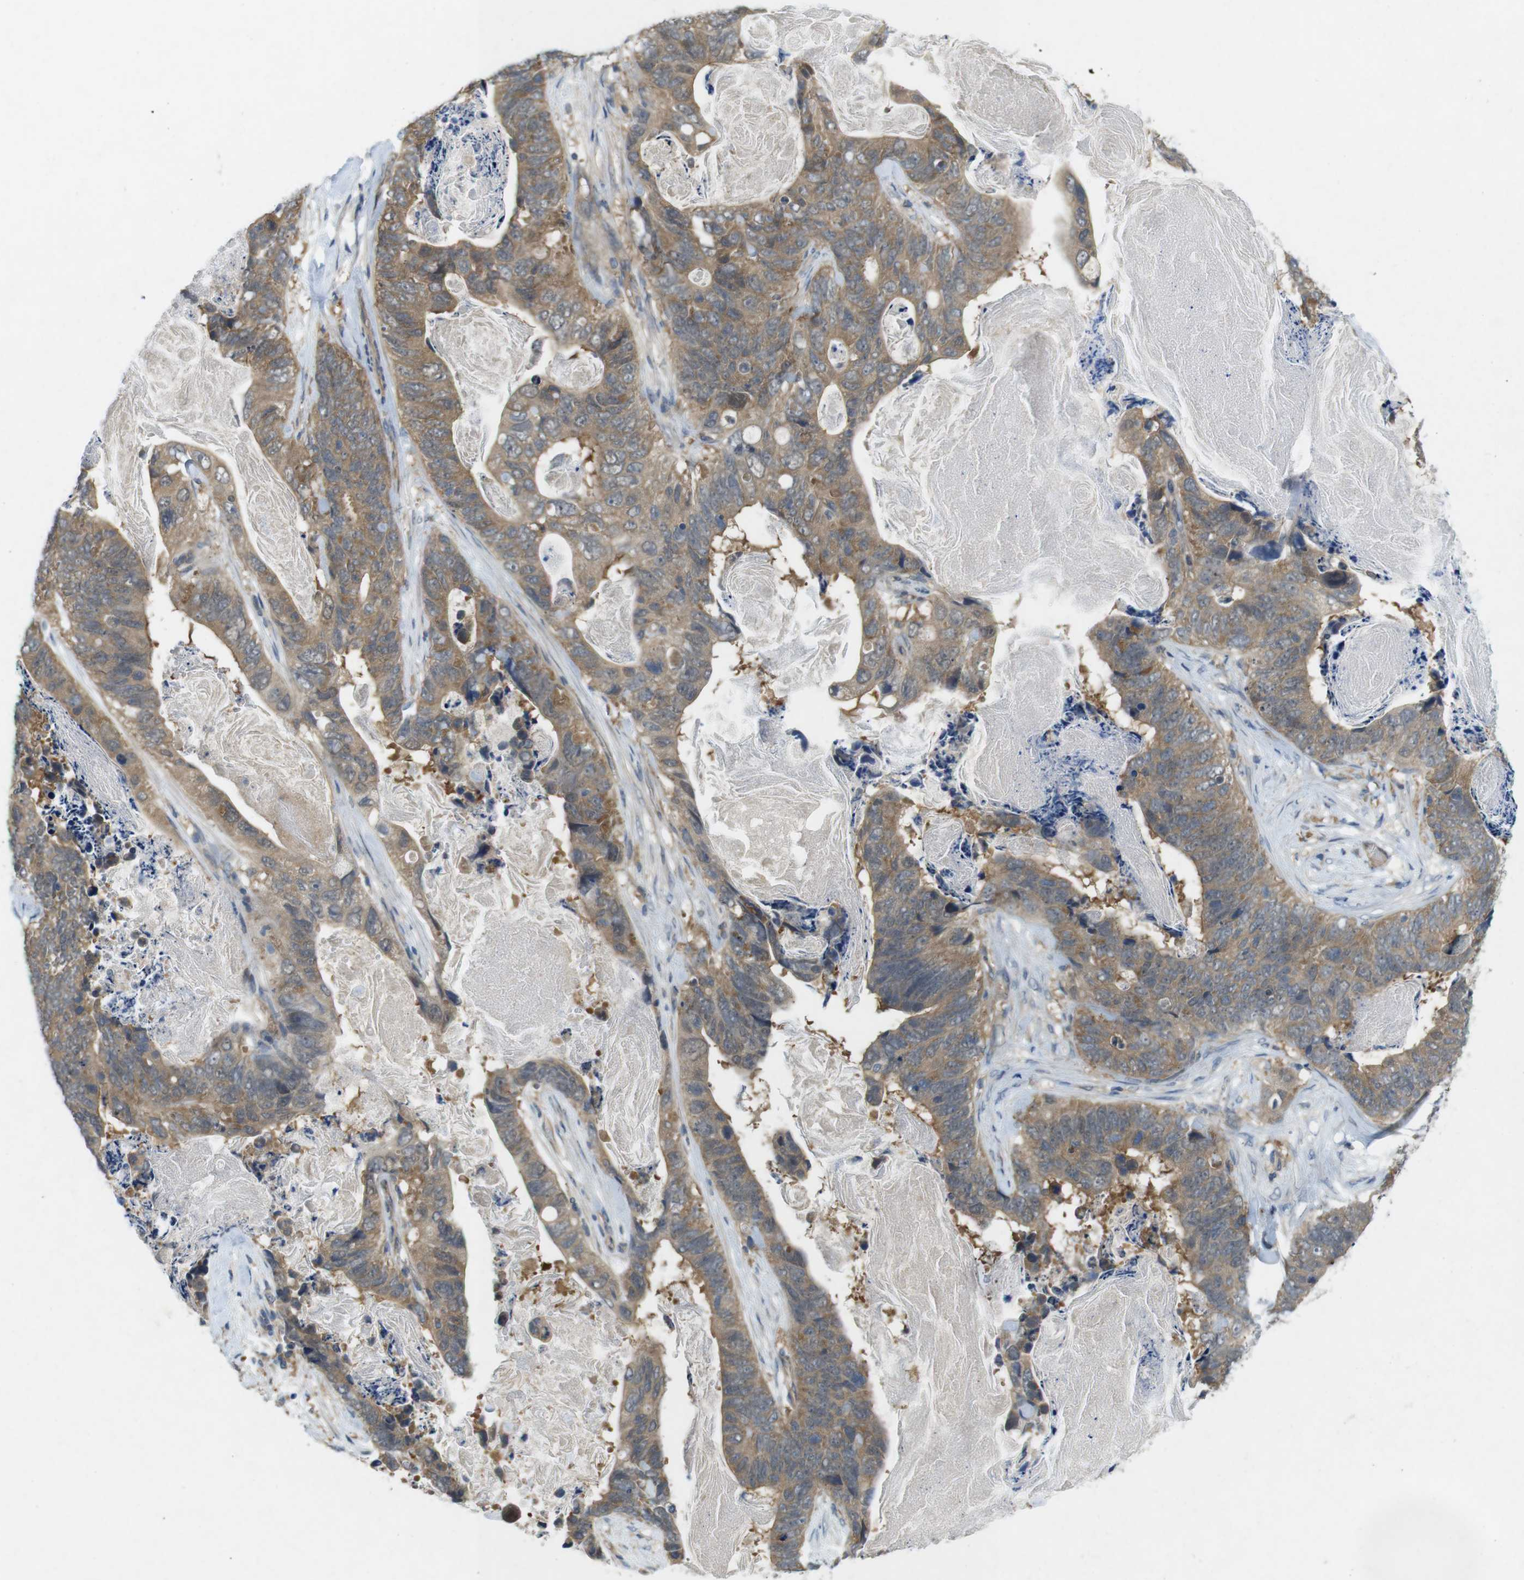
{"staining": {"intensity": "moderate", "quantity": ">75%", "location": "cytoplasmic/membranous"}, "tissue": "stomach cancer", "cell_type": "Tumor cells", "image_type": "cancer", "snomed": [{"axis": "morphology", "description": "Adenocarcinoma, NOS"}, {"axis": "topography", "description": "Stomach"}], "caption": "Protein analysis of stomach cancer (adenocarcinoma) tissue reveals moderate cytoplasmic/membranous expression in approximately >75% of tumor cells.", "gene": "SUGT1", "patient": {"sex": "female", "age": 89}}